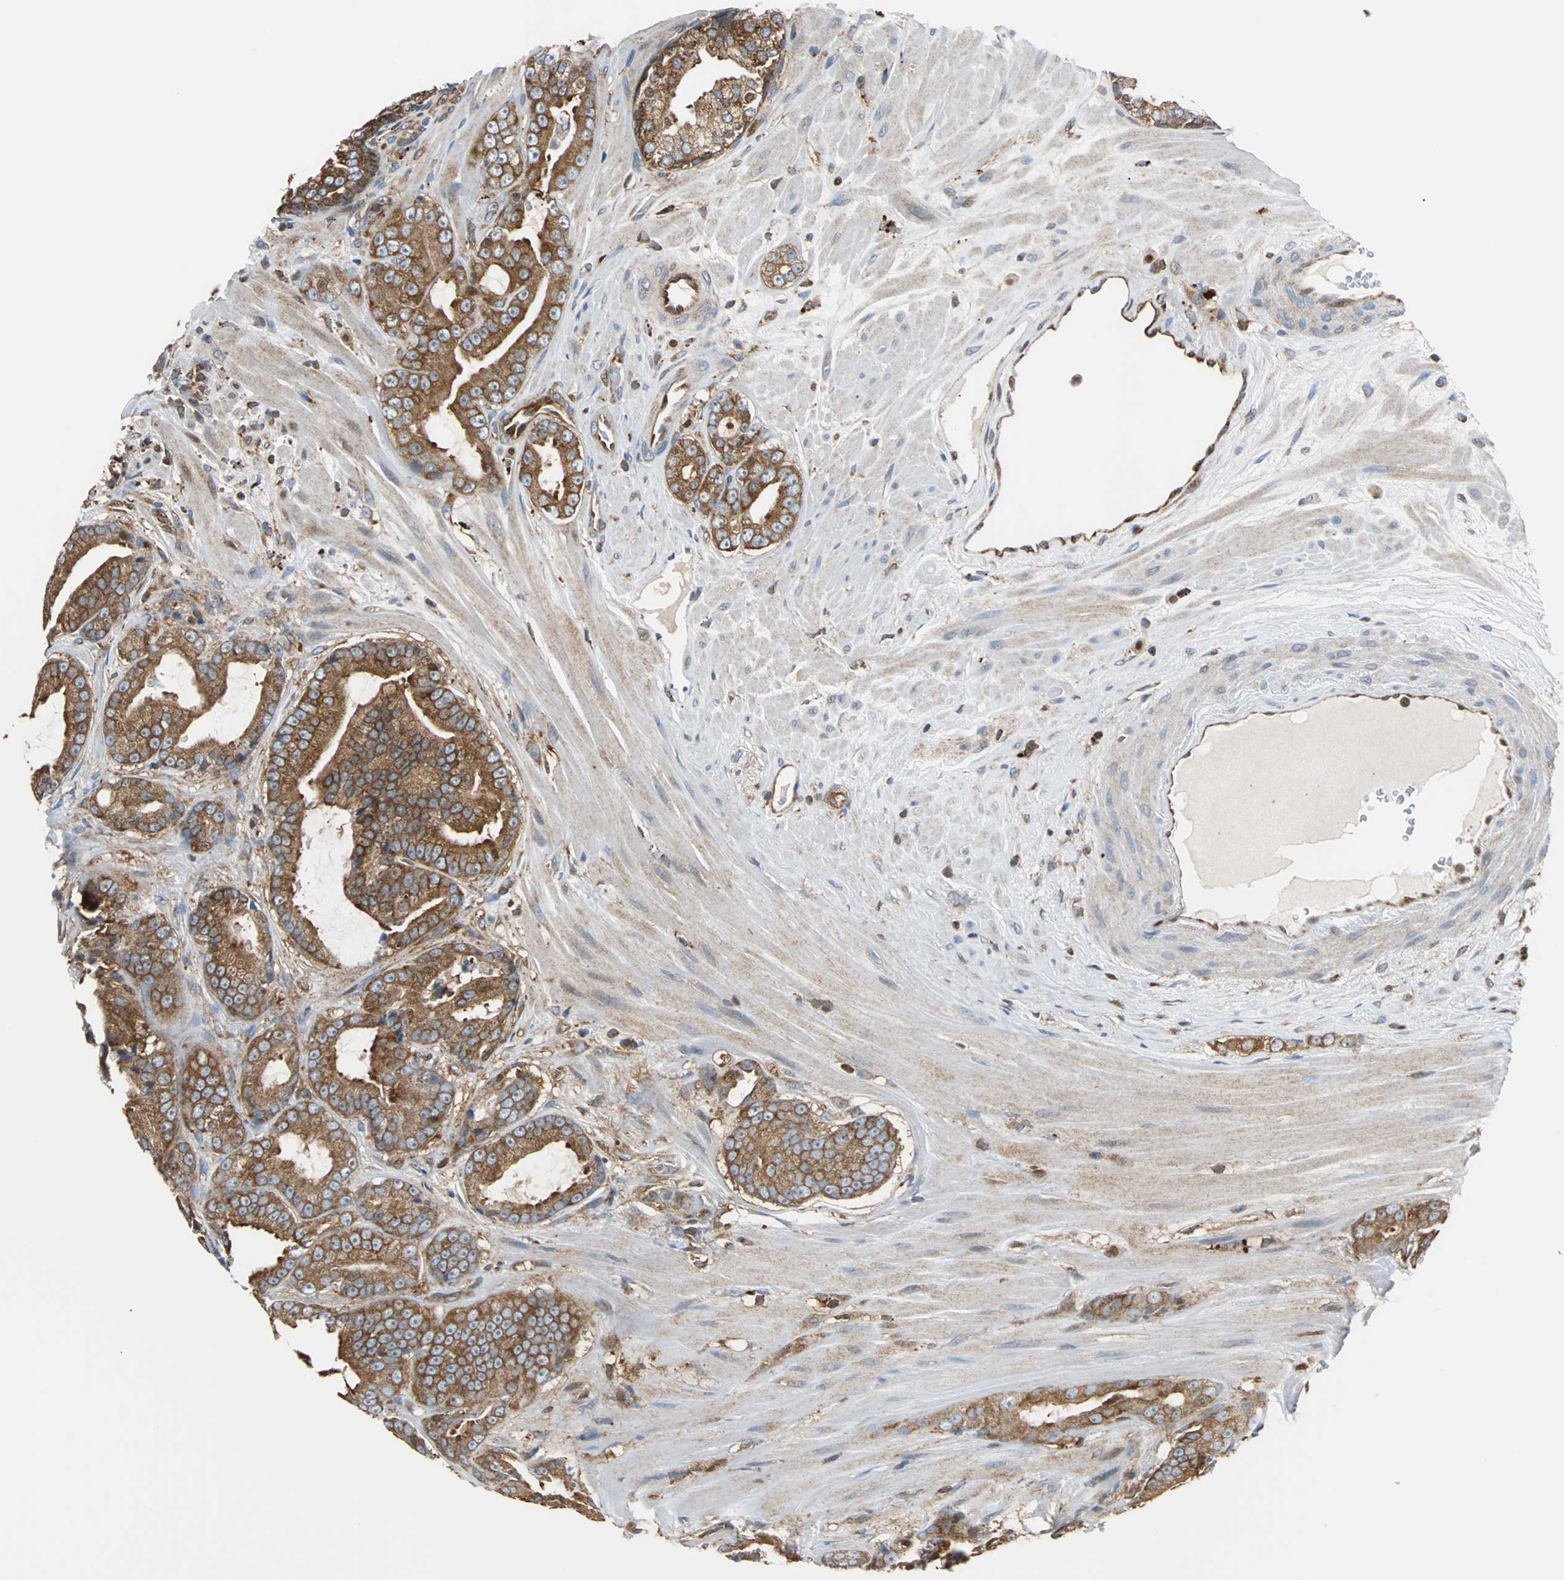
{"staining": {"intensity": "moderate", "quantity": ">75%", "location": "cytoplasmic/membranous"}, "tissue": "prostate cancer", "cell_type": "Tumor cells", "image_type": "cancer", "snomed": [{"axis": "morphology", "description": "Adenocarcinoma, Low grade"}, {"axis": "topography", "description": "Prostate"}], "caption": "Protein expression analysis of human prostate adenocarcinoma (low-grade) reveals moderate cytoplasmic/membranous expression in about >75% of tumor cells.", "gene": "RELA", "patient": {"sex": "male", "age": 58}}